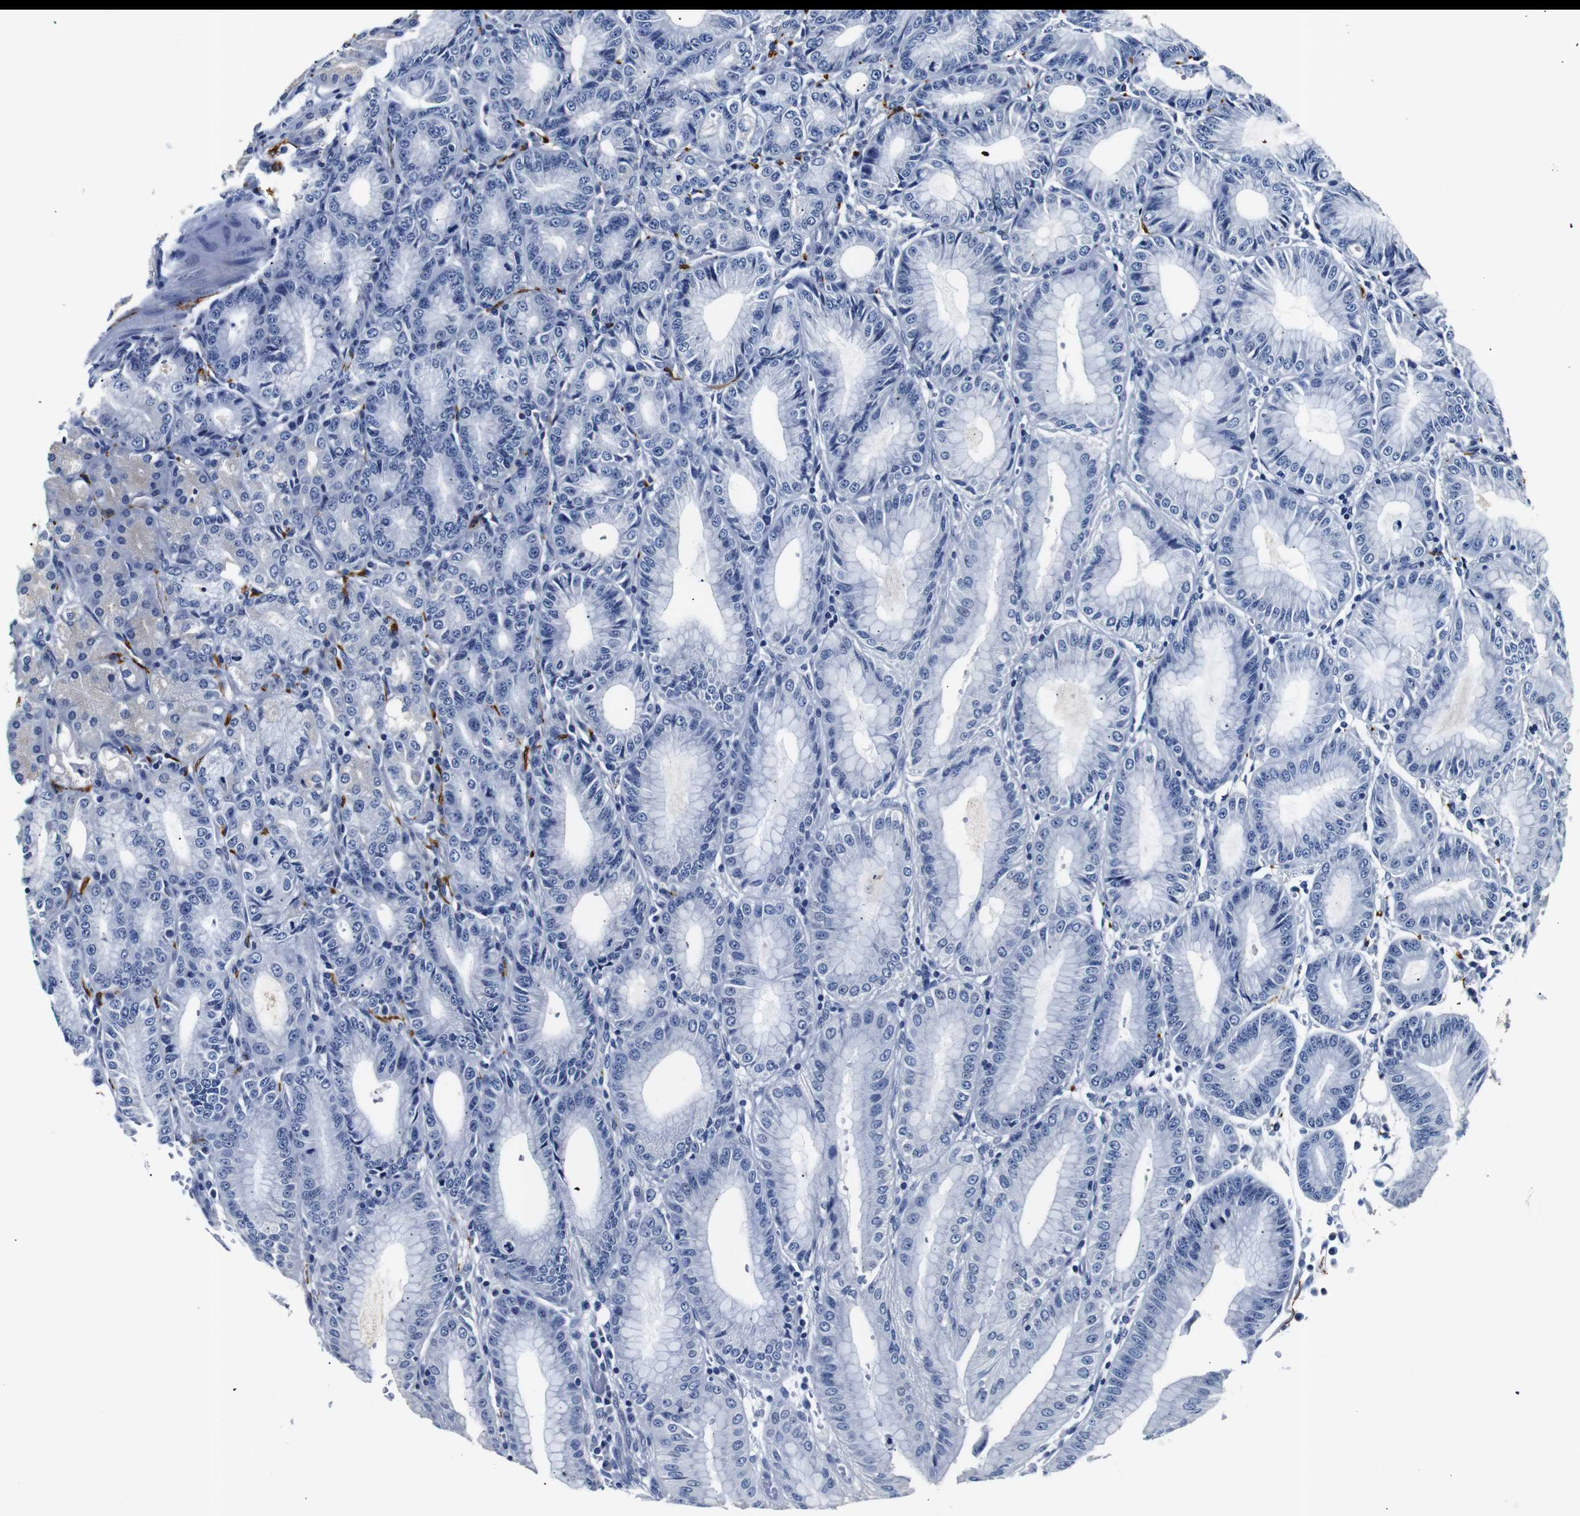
{"staining": {"intensity": "negative", "quantity": "none", "location": "none"}, "tissue": "stomach", "cell_type": "Glandular cells", "image_type": "normal", "snomed": [{"axis": "morphology", "description": "Normal tissue, NOS"}, {"axis": "topography", "description": "Stomach, lower"}], "caption": "Immunohistochemistry image of unremarkable human stomach stained for a protein (brown), which reveals no expression in glandular cells. (DAB (3,3'-diaminobenzidine) immunohistochemistry (IHC) with hematoxylin counter stain).", "gene": "GAP43", "patient": {"sex": "male", "age": 71}}